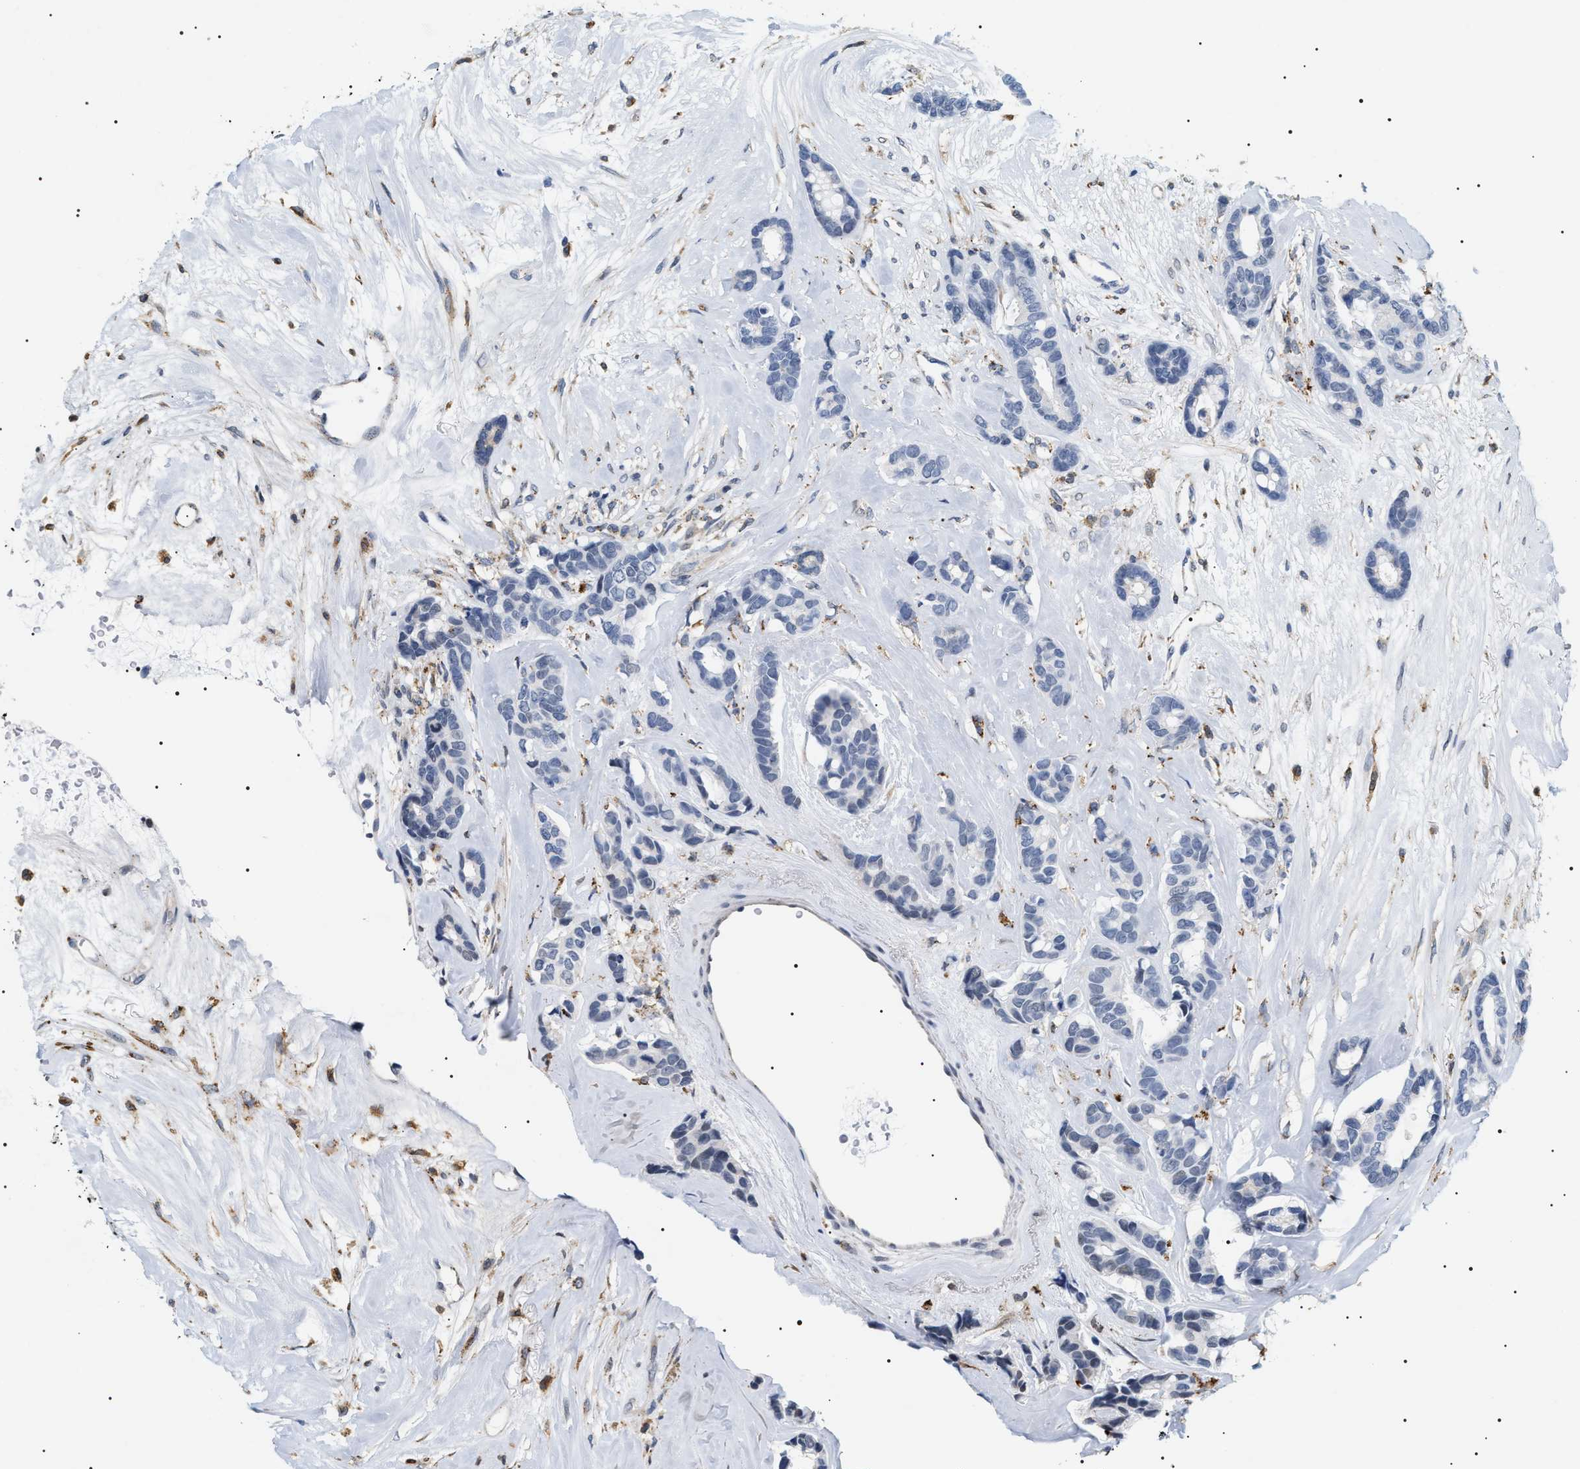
{"staining": {"intensity": "negative", "quantity": "none", "location": "none"}, "tissue": "breast cancer", "cell_type": "Tumor cells", "image_type": "cancer", "snomed": [{"axis": "morphology", "description": "Duct carcinoma"}, {"axis": "topography", "description": "Breast"}], "caption": "A high-resolution image shows immunohistochemistry staining of breast cancer (invasive ductal carcinoma), which shows no significant expression in tumor cells.", "gene": "HSD17B11", "patient": {"sex": "female", "age": 87}}